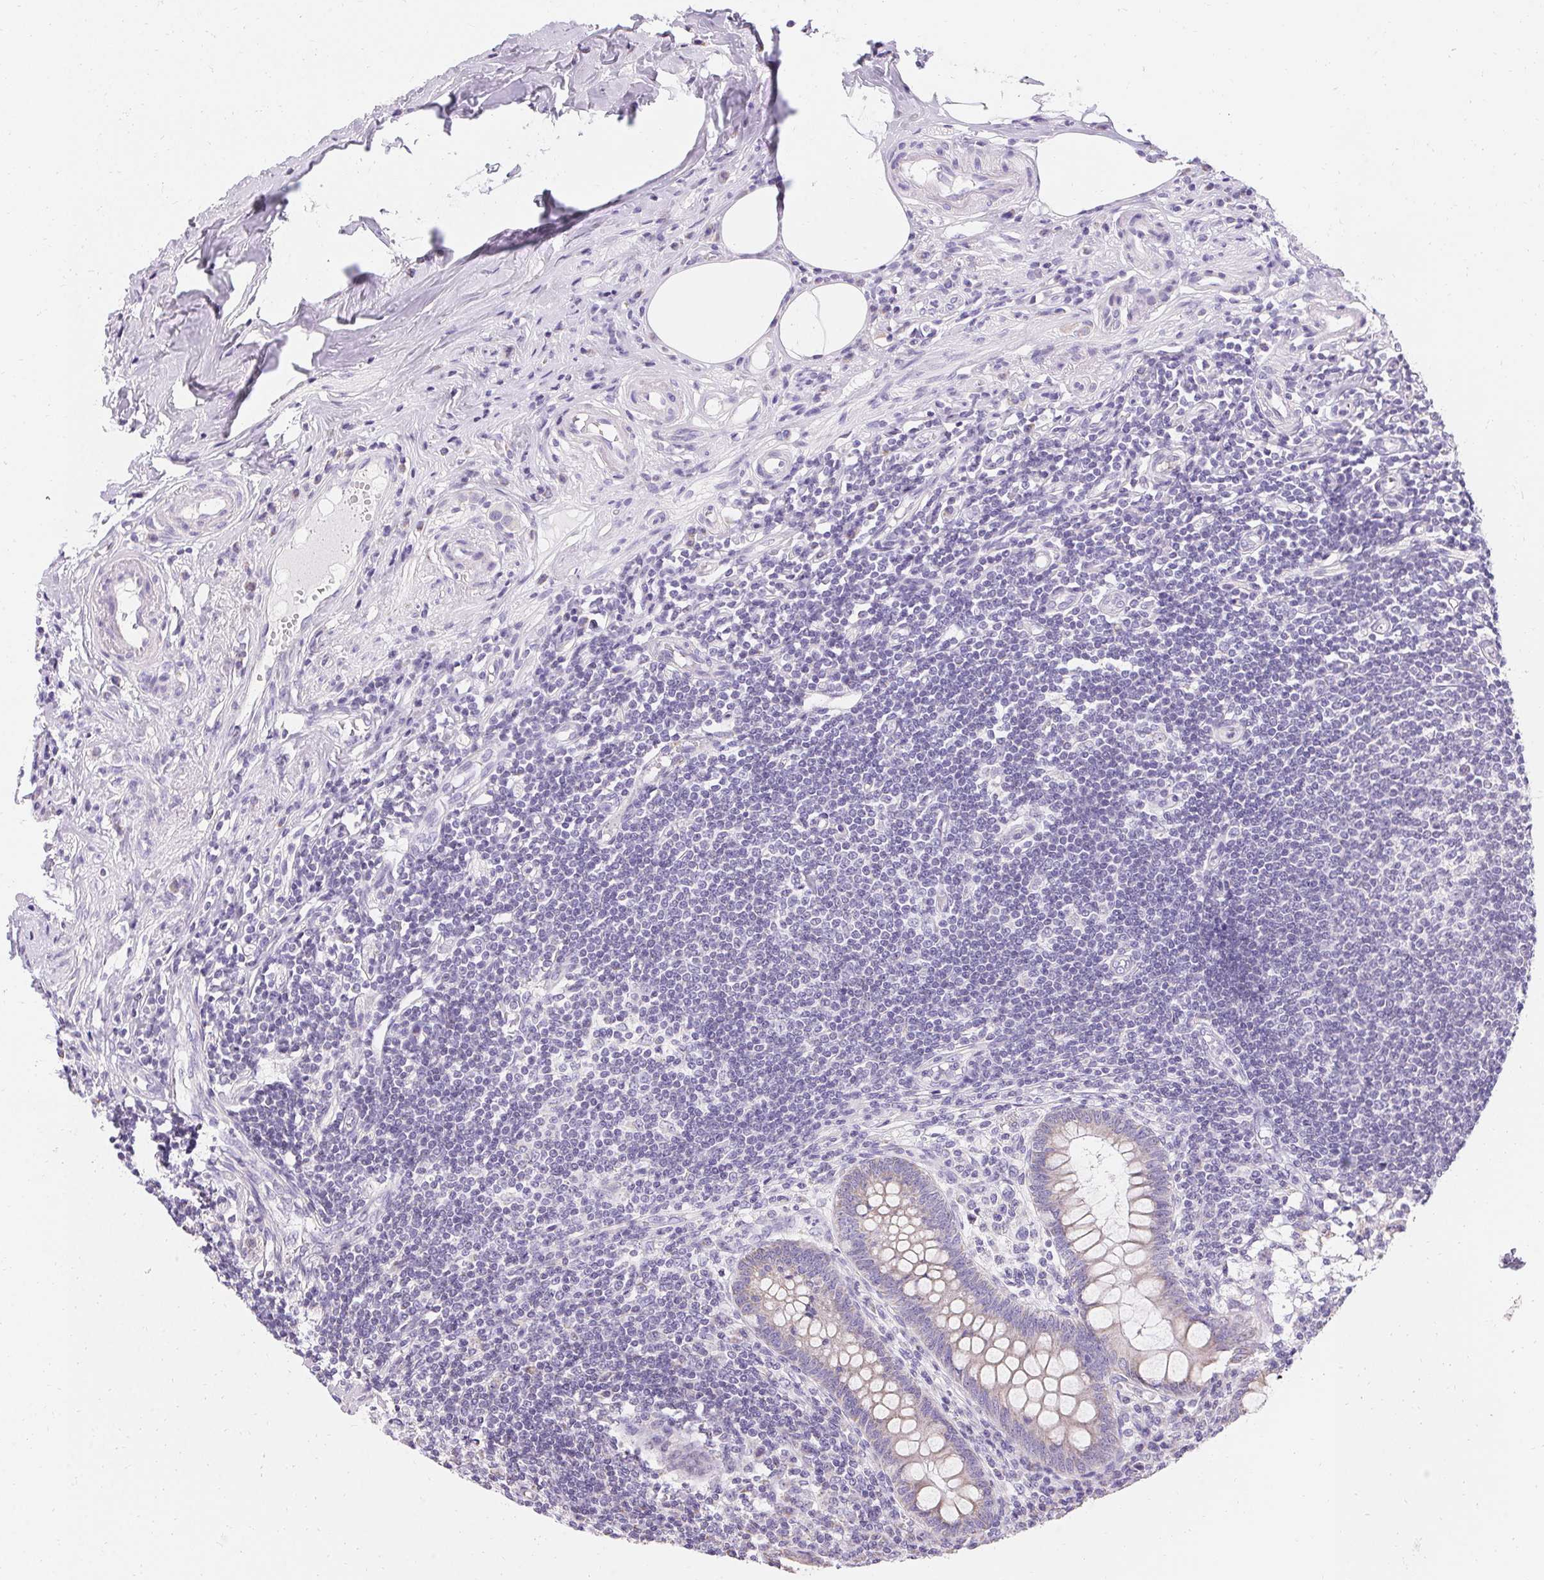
{"staining": {"intensity": "weak", "quantity": "<25%", "location": "cytoplasmic/membranous"}, "tissue": "appendix", "cell_type": "Glandular cells", "image_type": "normal", "snomed": [{"axis": "morphology", "description": "Normal tissue, NOS"}, {"axis": "topography", "description": "Appendix"}], "caption": "This histopathology image is of normal appendix stained with immunohistochemistry to label a protein in brown with the nuclei are counter-stained blue. There is no staining in glandular cells.", "gene": "ASGR2", "patient": {"sex": "female", "age": 57}}